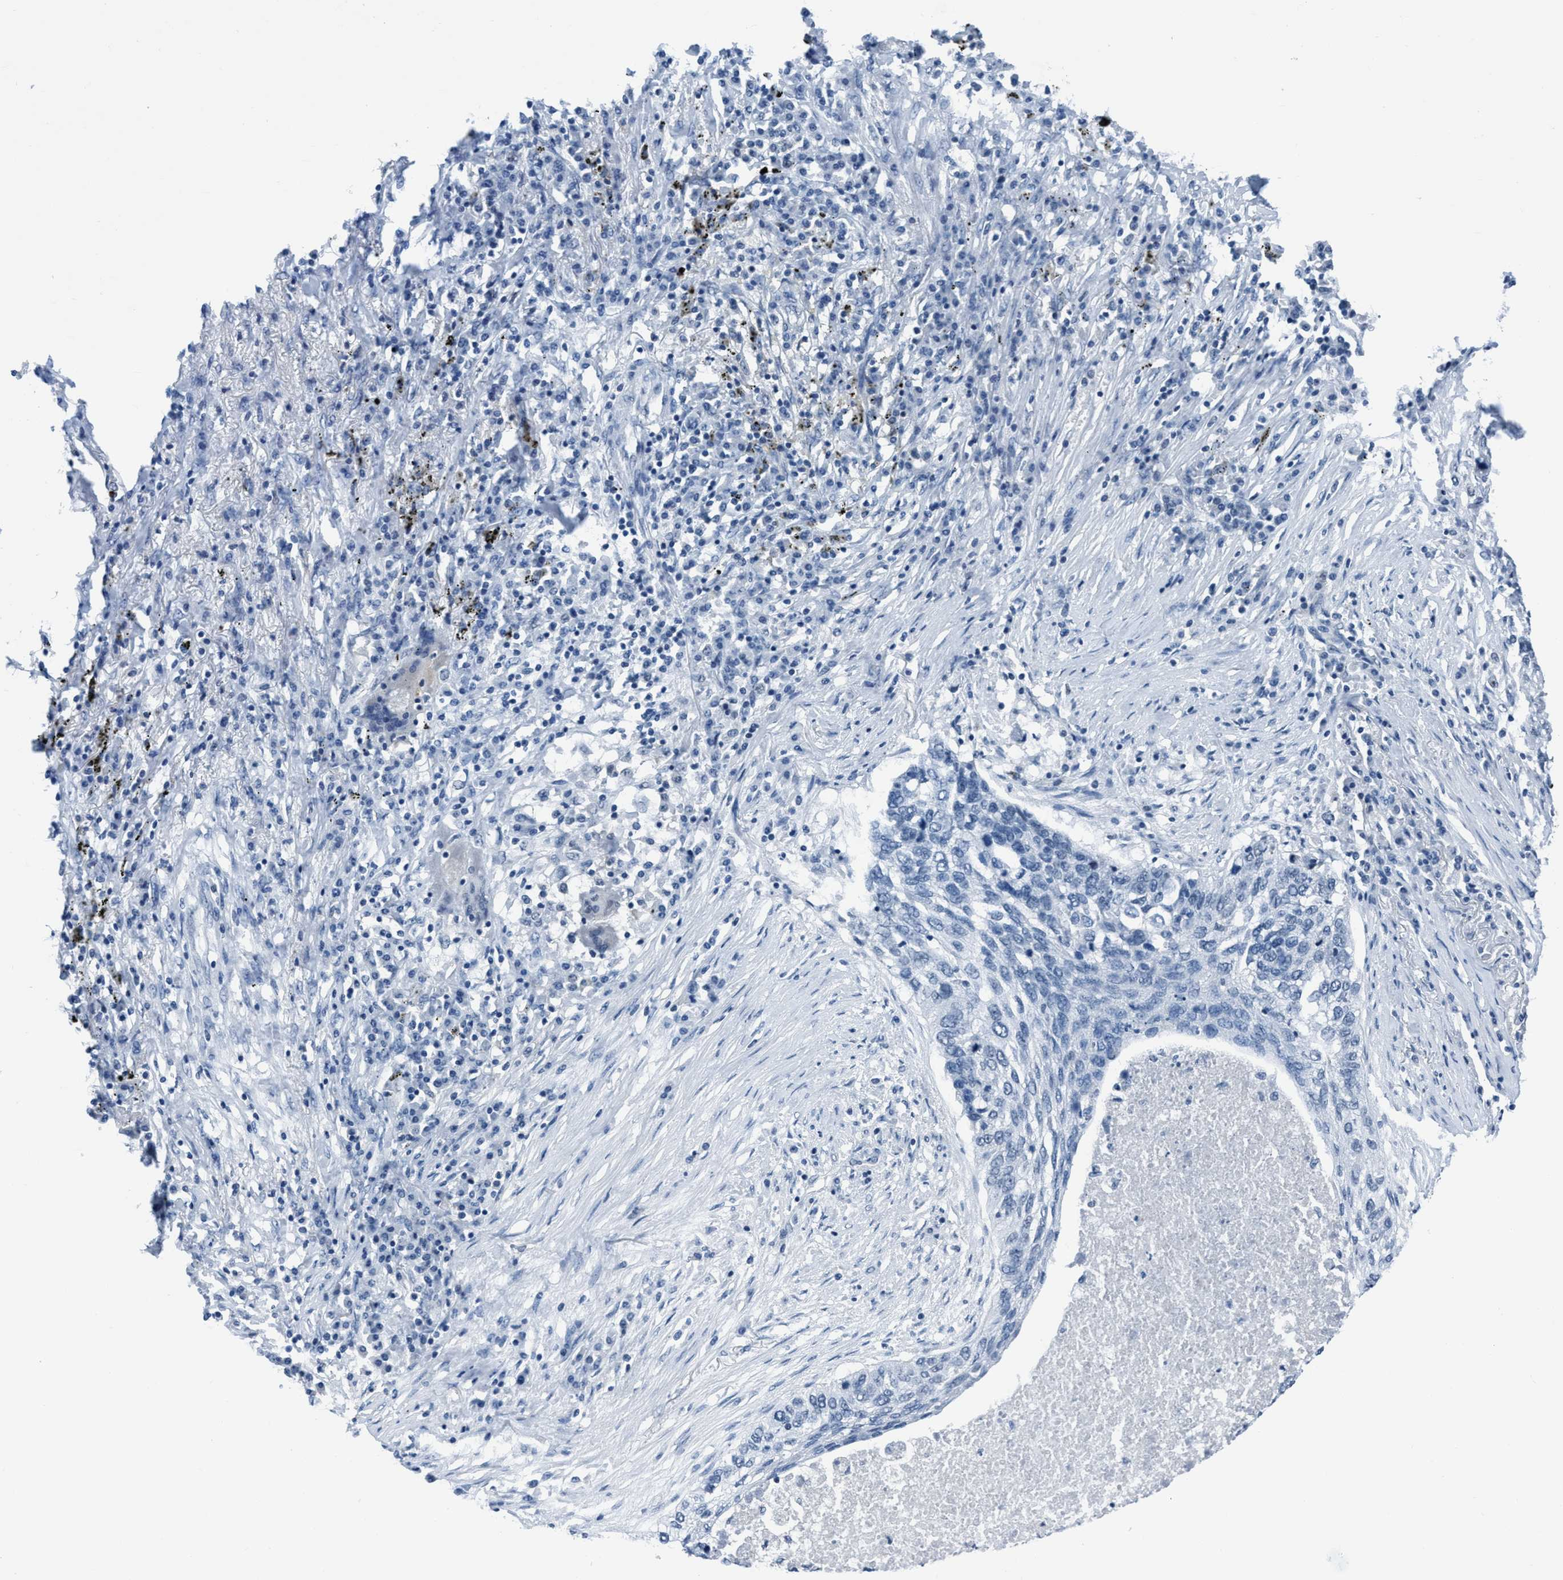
{"staining": {"intensity": "negative", "quantity": "none", "location": "none"}, "tissue": "lung cancer", "cell_type": "Tumor cells", "image_type": "cancer", "snomed": [{"axis": "morphology", "description": "Squamous cell carcinoma, NOS"}, {"axis": "topography", "description": "Lung"}], "caption": "DAB (3,3'-diaminobenzidine) immunohistochemical staining of lung cancer (squamous cell carcinoma) reveals no significant staining in tumor cells. Nuclei are stained in blue.", "gene": "DNAI1", "patient": {"sex": "female", "age": 63}}